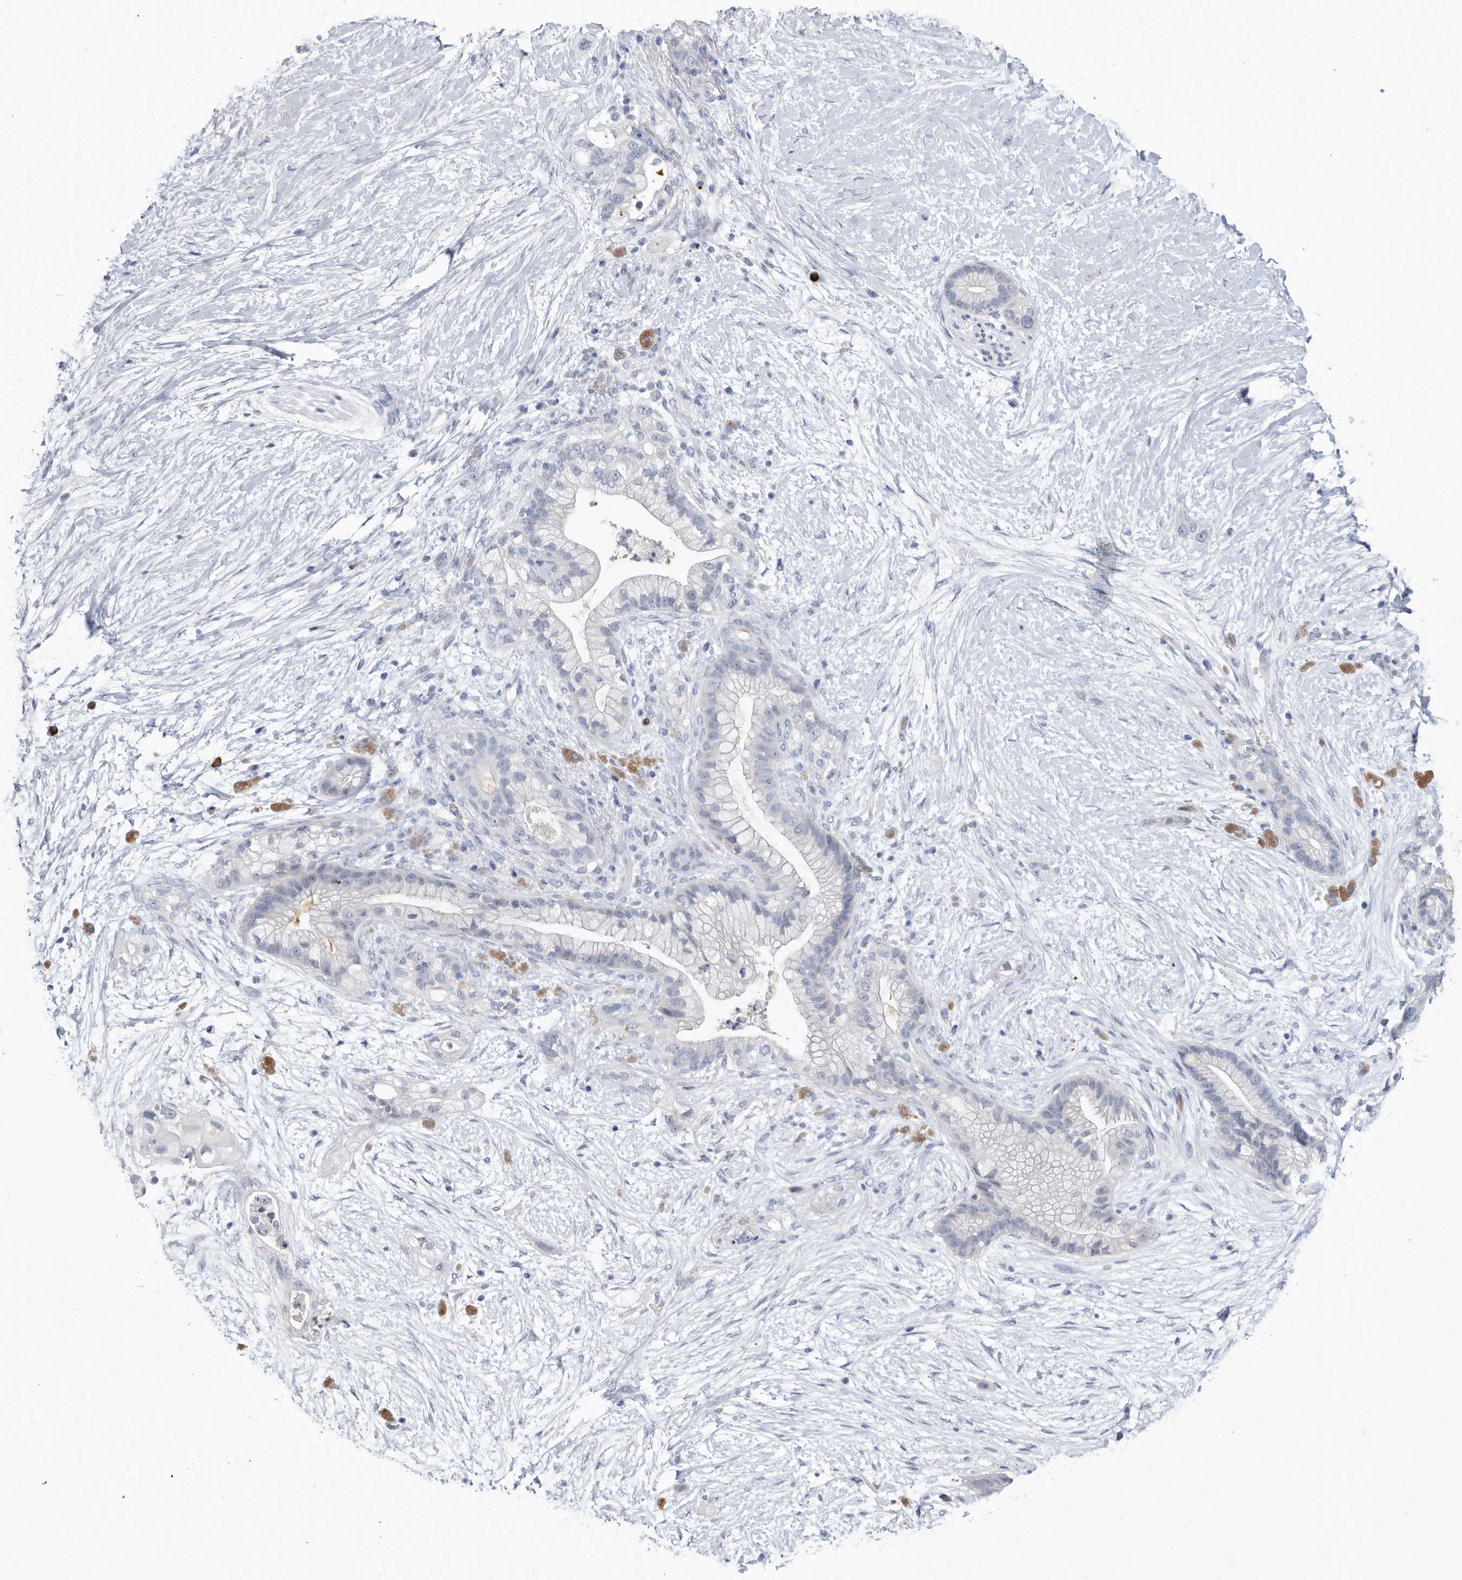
{"staining": {"intensity": "negative", "quantity": "none", "location": "none"}, "tissue": "pancreatic cancer", "cell_type": "Tumor cells", "image_type": "cancer", "snomed": [{"axis": "morphology", "description": "Adenocarcinoma, NOS"}, {"axis": "topography", "description": "Pancreas"}], "caption": "A micrograph of human adenocarcinoma (pancreatic) is negative for staining in tumor cells.", "gene": "BTBD6", "patient": {"sex": "male", "age": 53}}